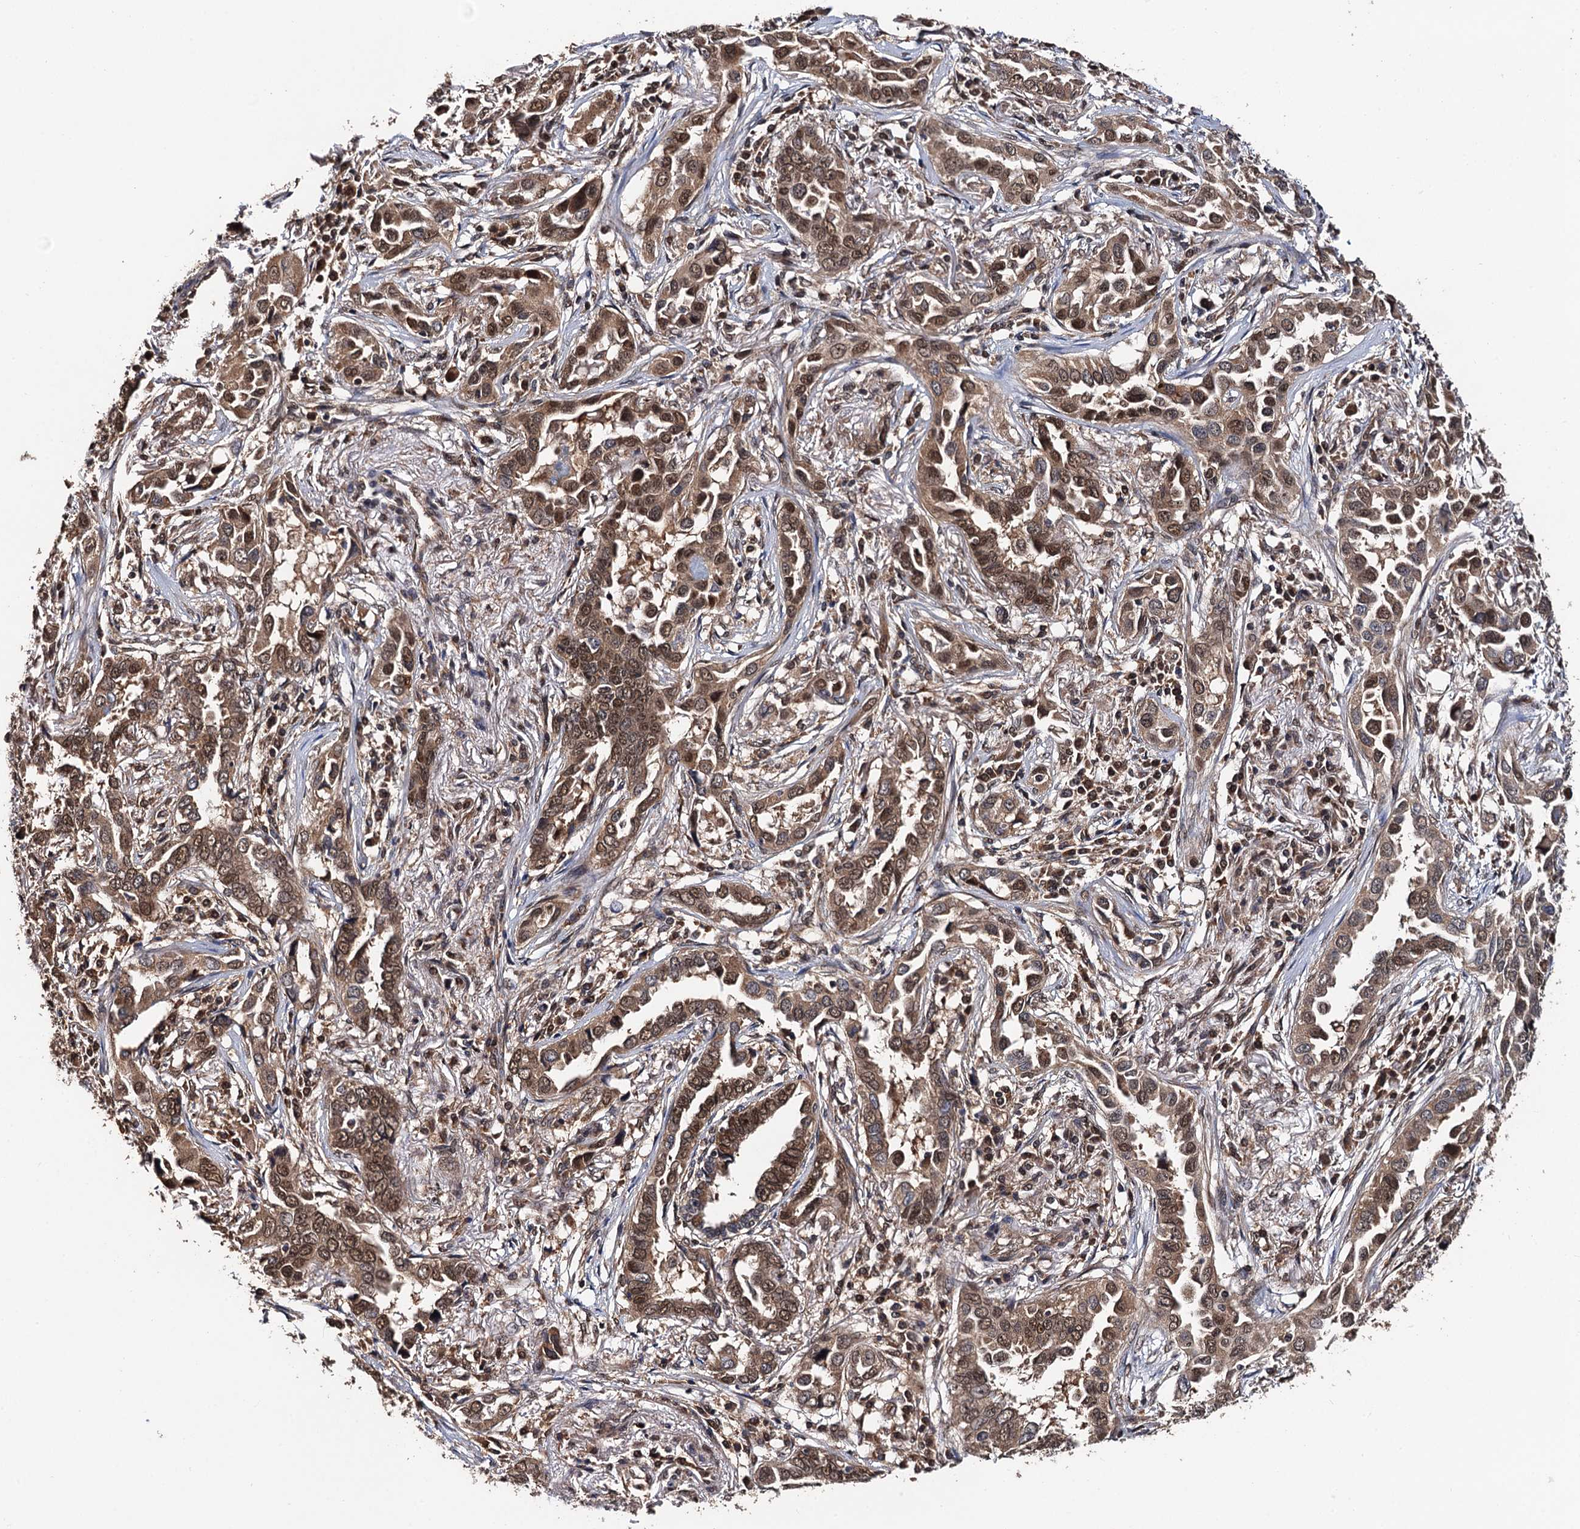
{"staining": {"intensity": "moderate", "quantity": ">75%", "location": "cytoplasmic/membranous,nuclear"}, "tissue": "lung cancer", "cell_type": "Tumor cells", "image_type": "cancer", "snomed": [{"axis": "morphology", "description": "Adenocarcinoma, NOS"}, {"axis": "topography", "description": "Lung"}], "caption": "Protein staining by IHC displays moderate cytoplasmic/membranous and nuclear staining in approximately >75% of tumor cells in lung cancer (adenocarcinoma).", "gene": "MIER2", "patient": {"sex": "female", "age": 76}}